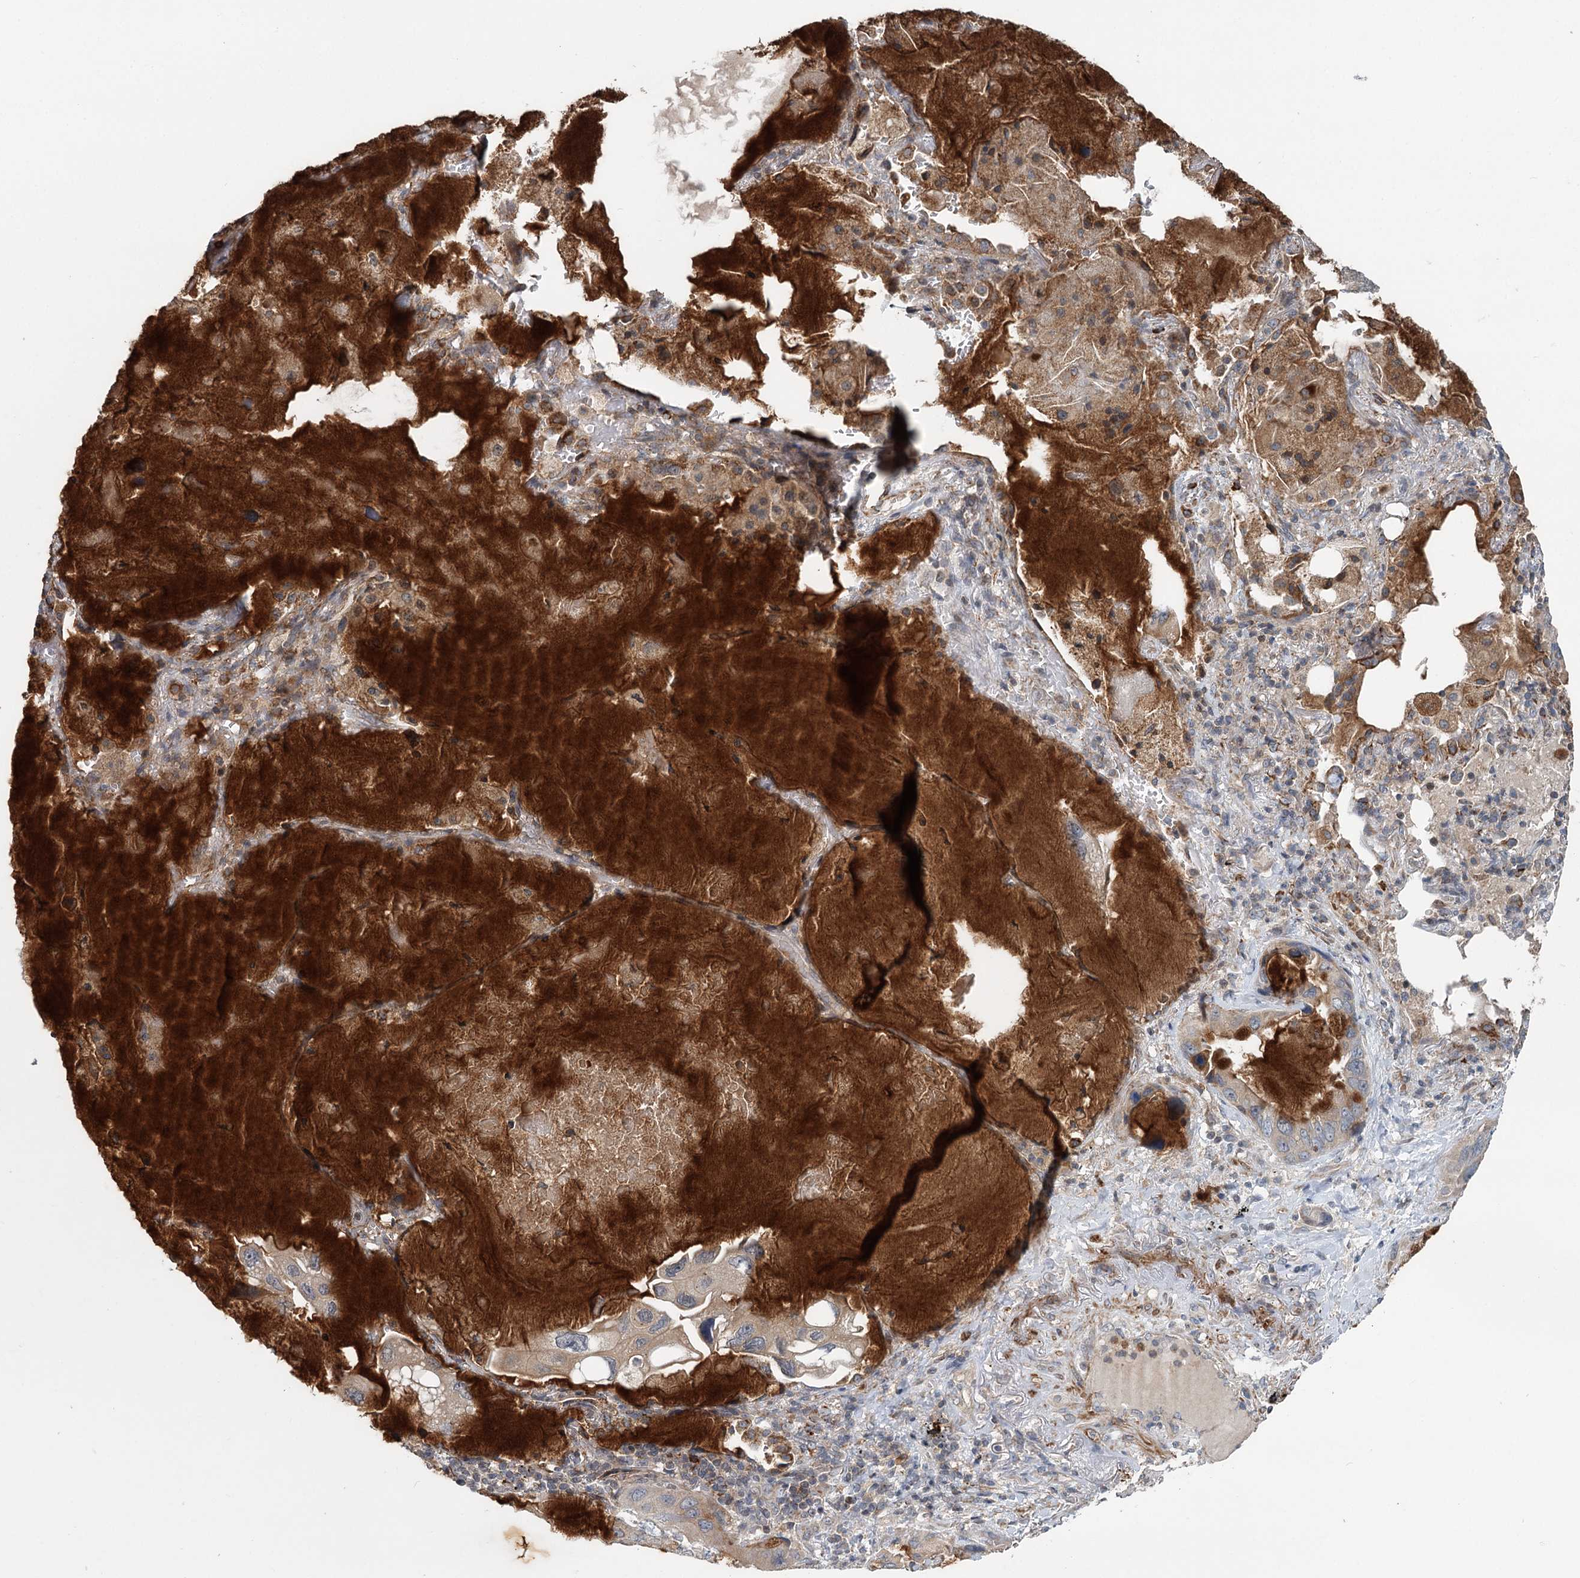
{"staining": {"intensity": "negative", "quantity": "none", "location": "none"}, "tissue": "lung cancer", "cell_type": "Tumor cells", "image_type": "cancer", "snomed": [{"axis": "morphology", "description": "Squamous cell carcinoma, NOS"}, {"axis": "topography", "description": "Lung"}], "caption": "Tumor cells are negative for protein expression in human squamous cell carcinoma (lung).", "gene": "RNF111", "patient": {"sex": "female", "age": 73}}